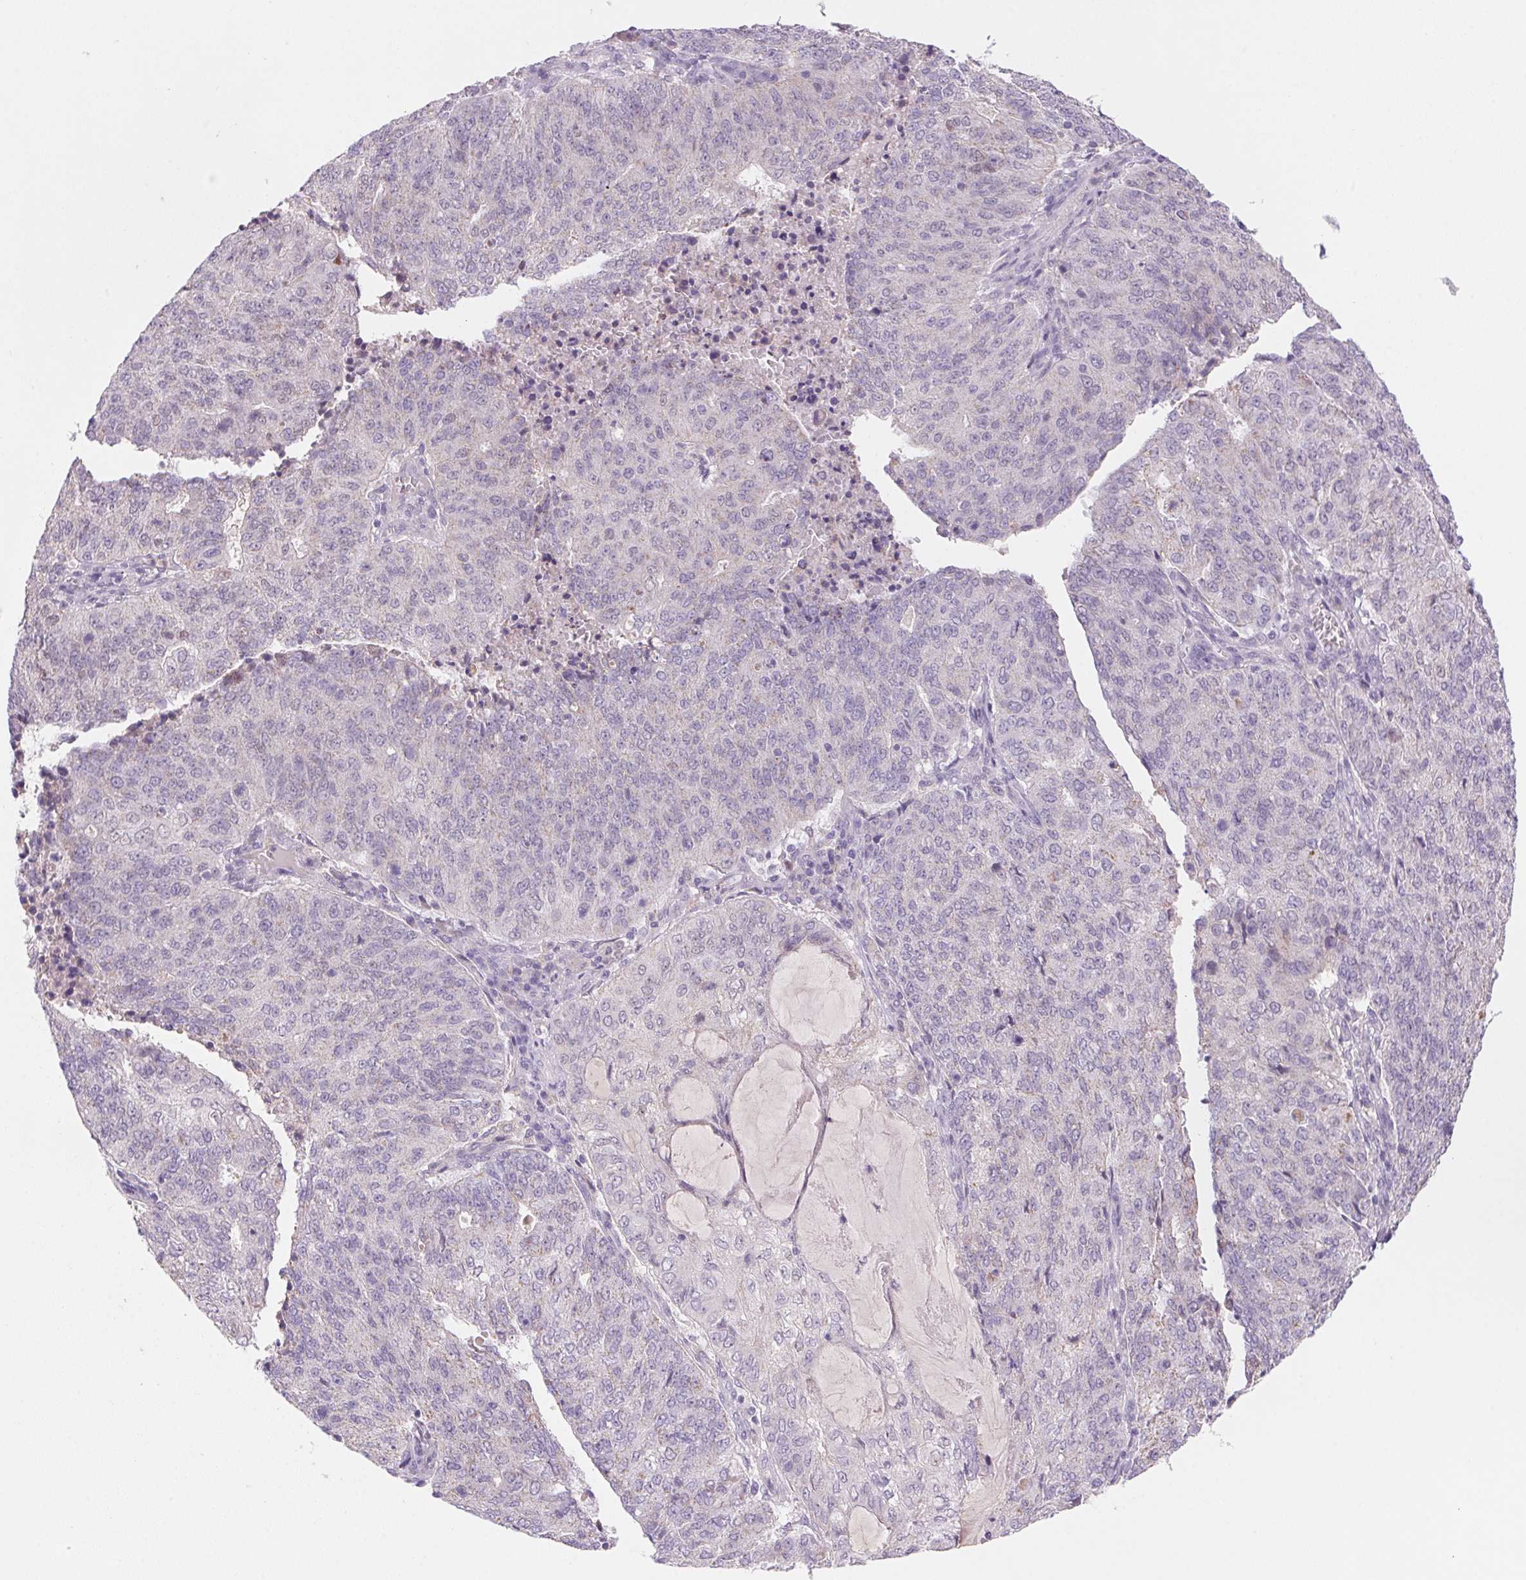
{"staining": {"intensity": "weak", "quantity": "<25%", "location": "nuclear"}, "tissue": "endometrial cancer", "cell_type": "Tumor cells", "image_type": "cancer", "snomed": [{"axis": "morphology", "description": "Adenocarcinoma, NOS"}, {"axis": "topography", "description": "Endometrium"}], "caption": "DAB immunohistochemical staining of endometrial cancer (adenocarcinoma) reveals no significant staining in tumor cells.", "gene": "DPPA5", "patient": {"sex": "female", "age": 82}}